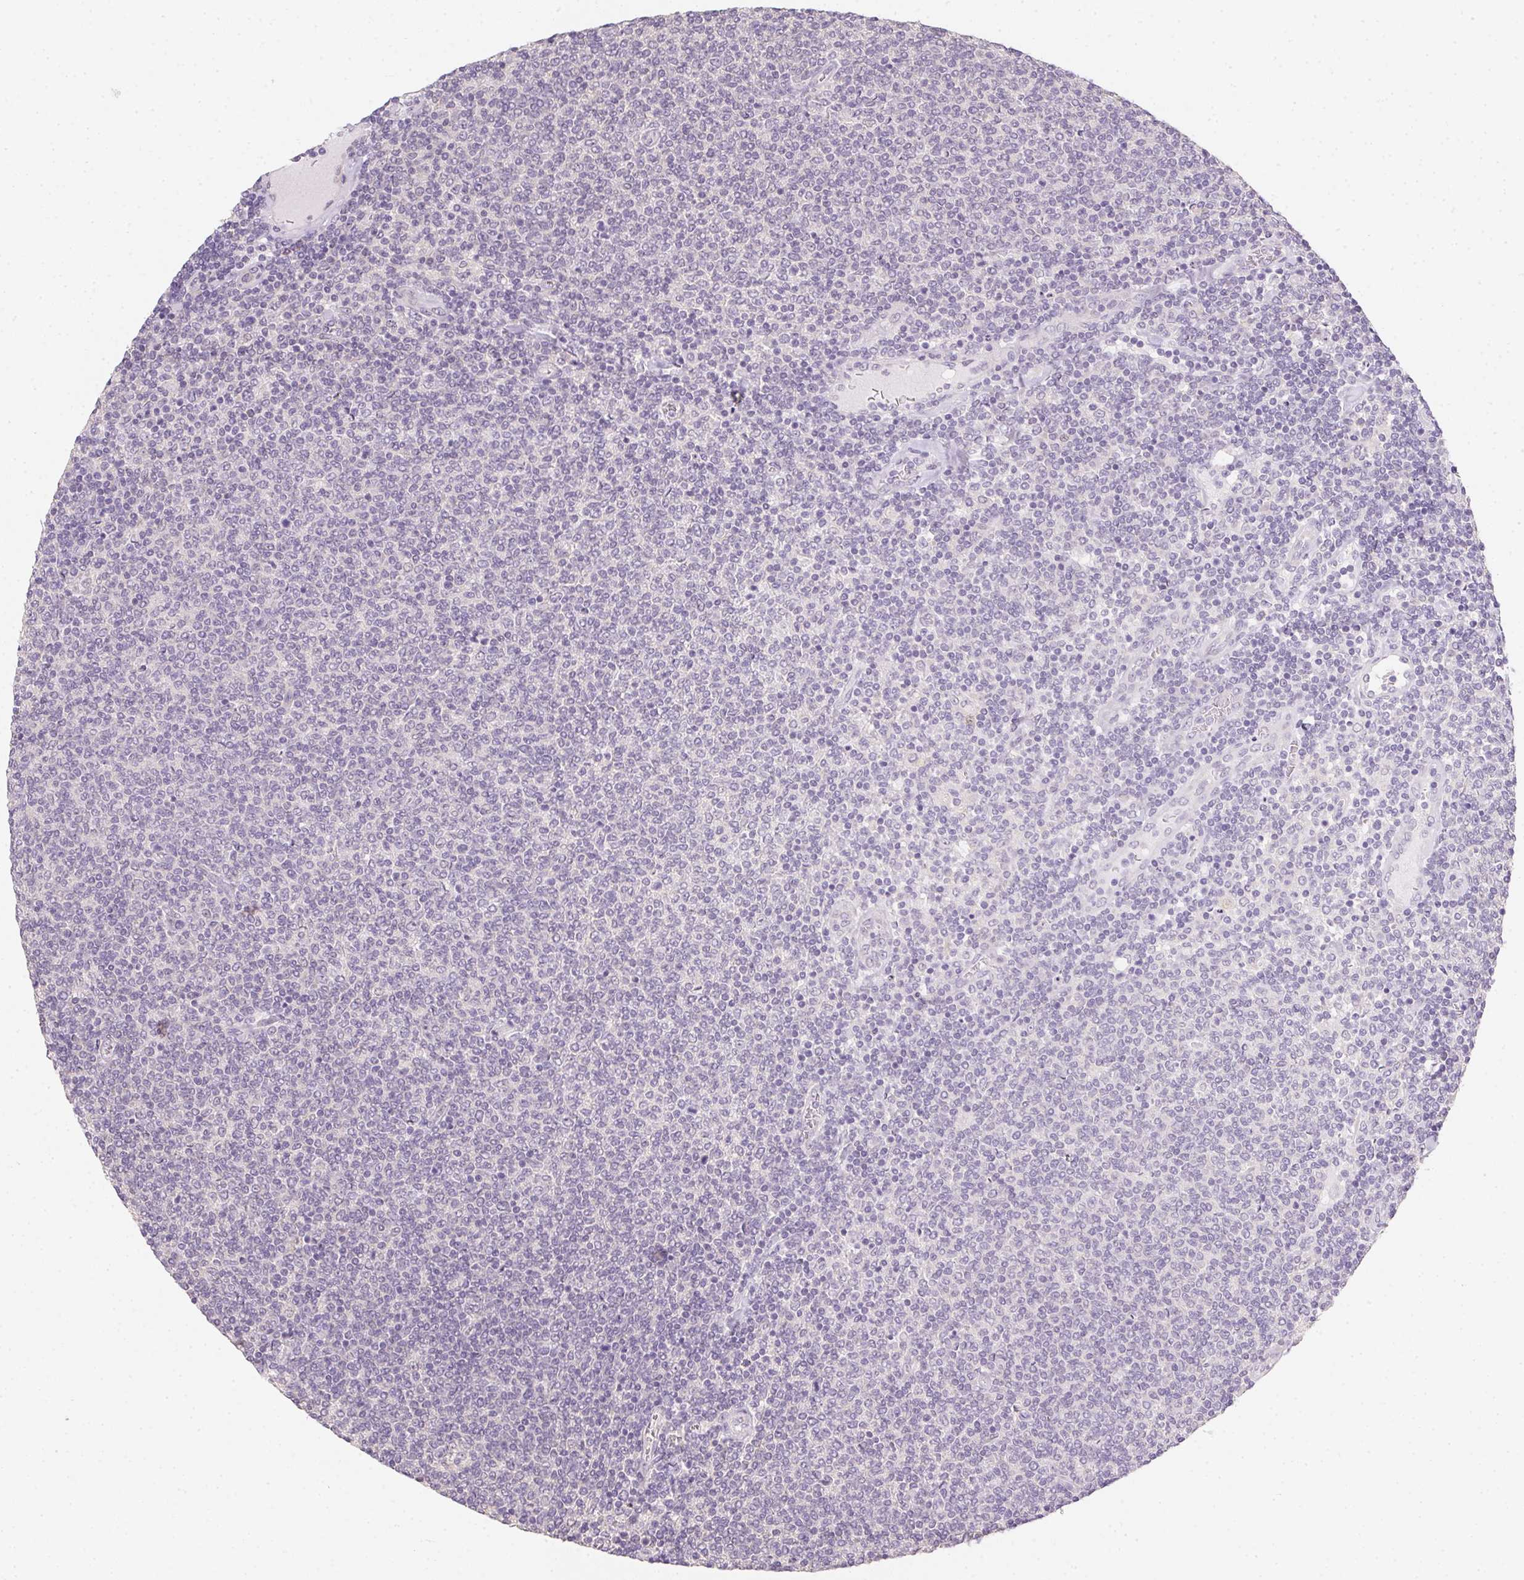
{"staining": {"intensity": "negative", "quantity": "none", "location": "none"}, "tissue": "lymphoma", "cell_type": "Tumor cells", "image_type": "cancer", "snomed": [{"axis": "morphology", "description": "Malignant lymphoma, non-Hodgkin's type, Low grade"}, {"axis": "topography", "description": "Lymph node"}], "caption": "High power microscopy histopathology image of an immunohistochemistry (IHC) image of lymphoma, revealing no significant positivity in tumor cells. (DAB immunohistochemistry (IHC) visualized using brightfield microscopy, high magnification).", "gene": "ZBBX", "patient": {"sex": "male", "age": 52}}